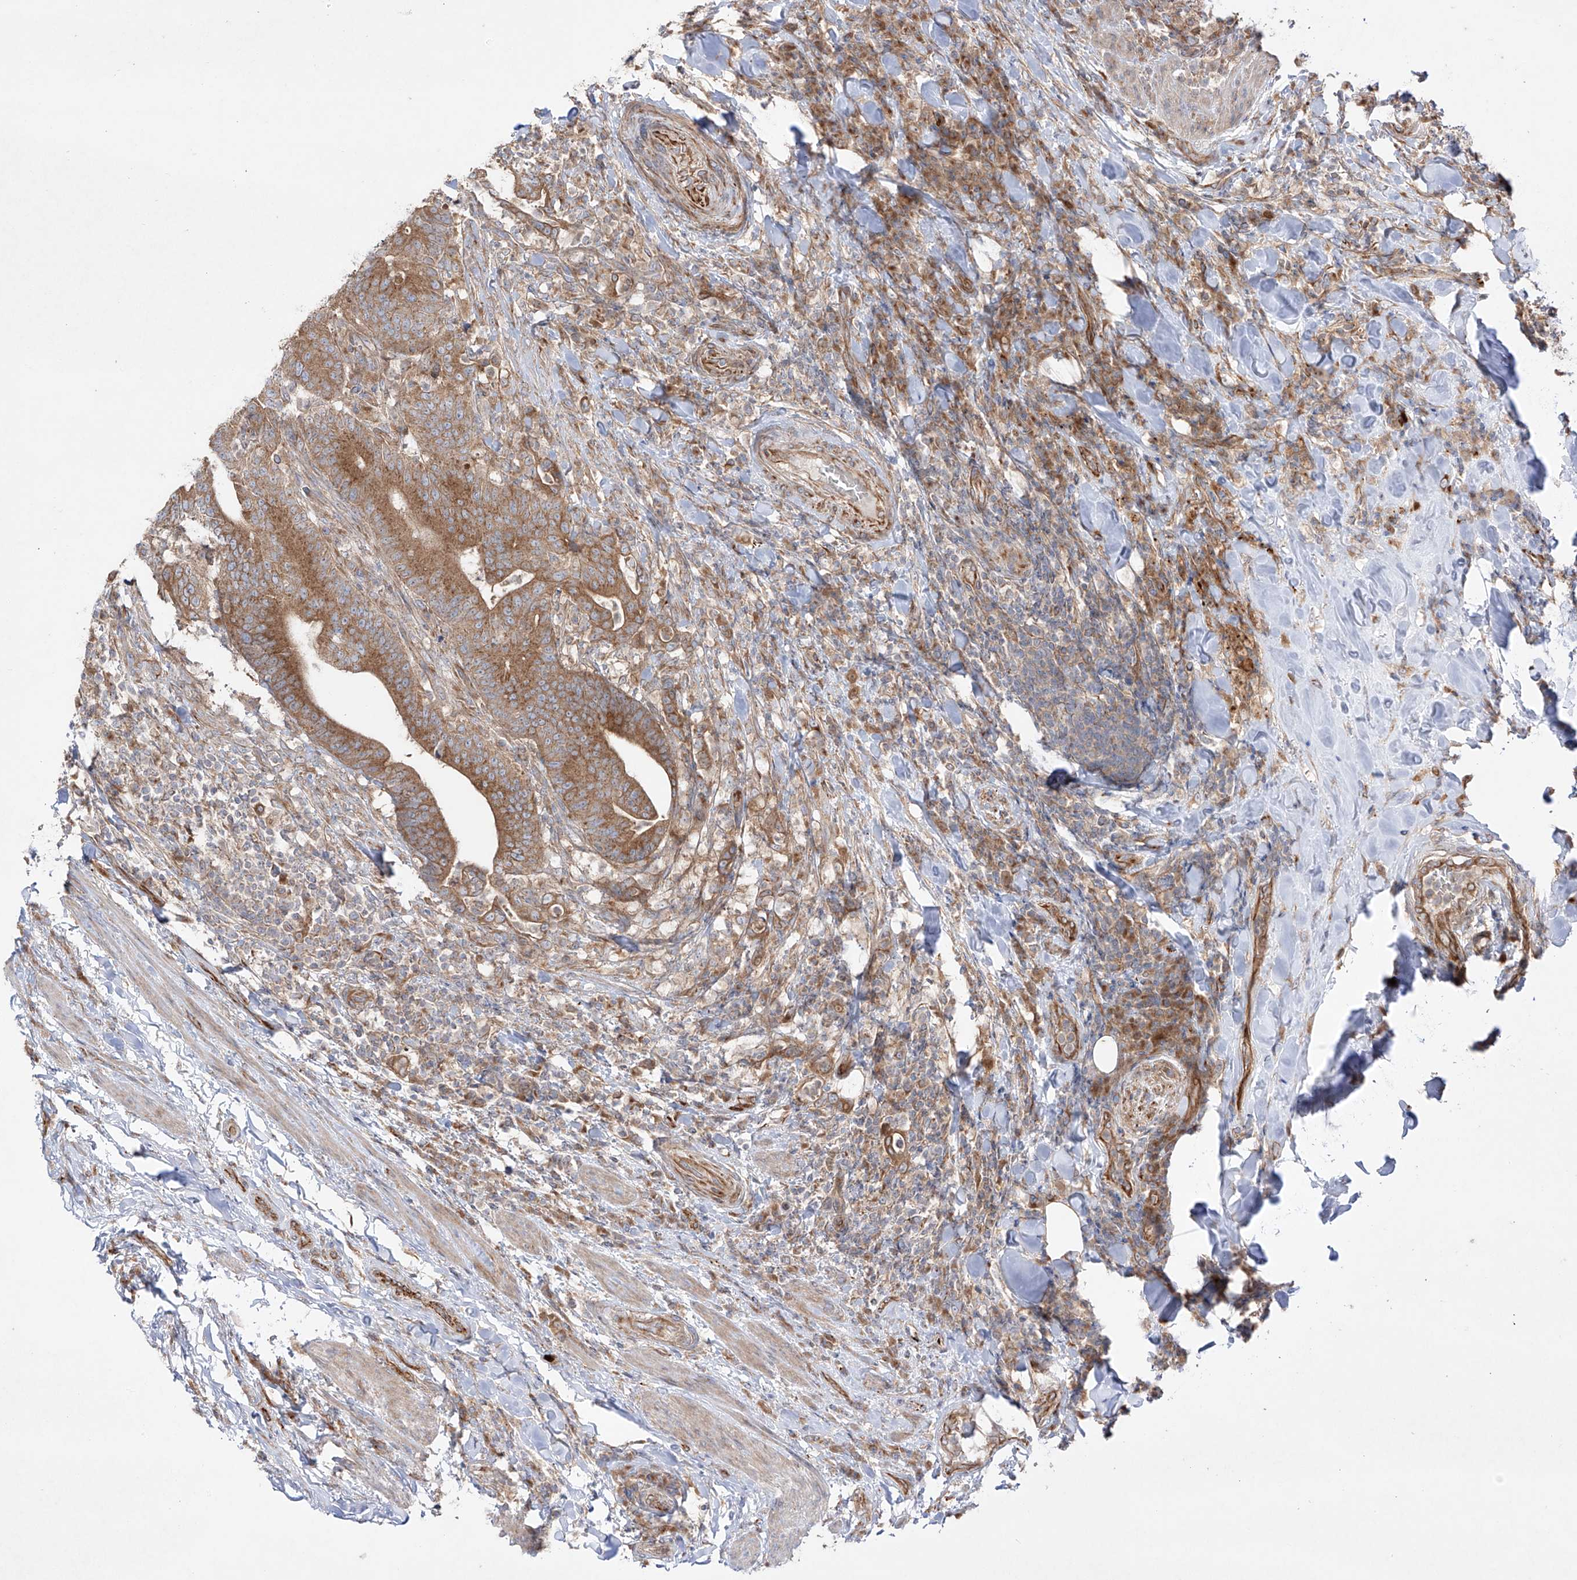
{"staining": {"intensity": "moderate", "quantity": ">75%", "location": "cytoplasmic/membranous"}, "tissue": "colorectal cancer", "cell_type": "Tumor cells", "image_type": "cancer", "snomed": [{"axis": "morphology", "description": "Adenocarcinoma, NOS"}, {"axis": "topography", "description": "Colon"}], "caption": "Protein expression analysis of colorectal cancer shows moderate cytoplasmic/membranous staining in about >75% of tumor cells. The staining was performed using DAB, with brown indicating positive protein expression. Nuclei are stained blue with hematoxylin.", "gene": "YKT6", "patient": {"sex": "female", "age": 66}}